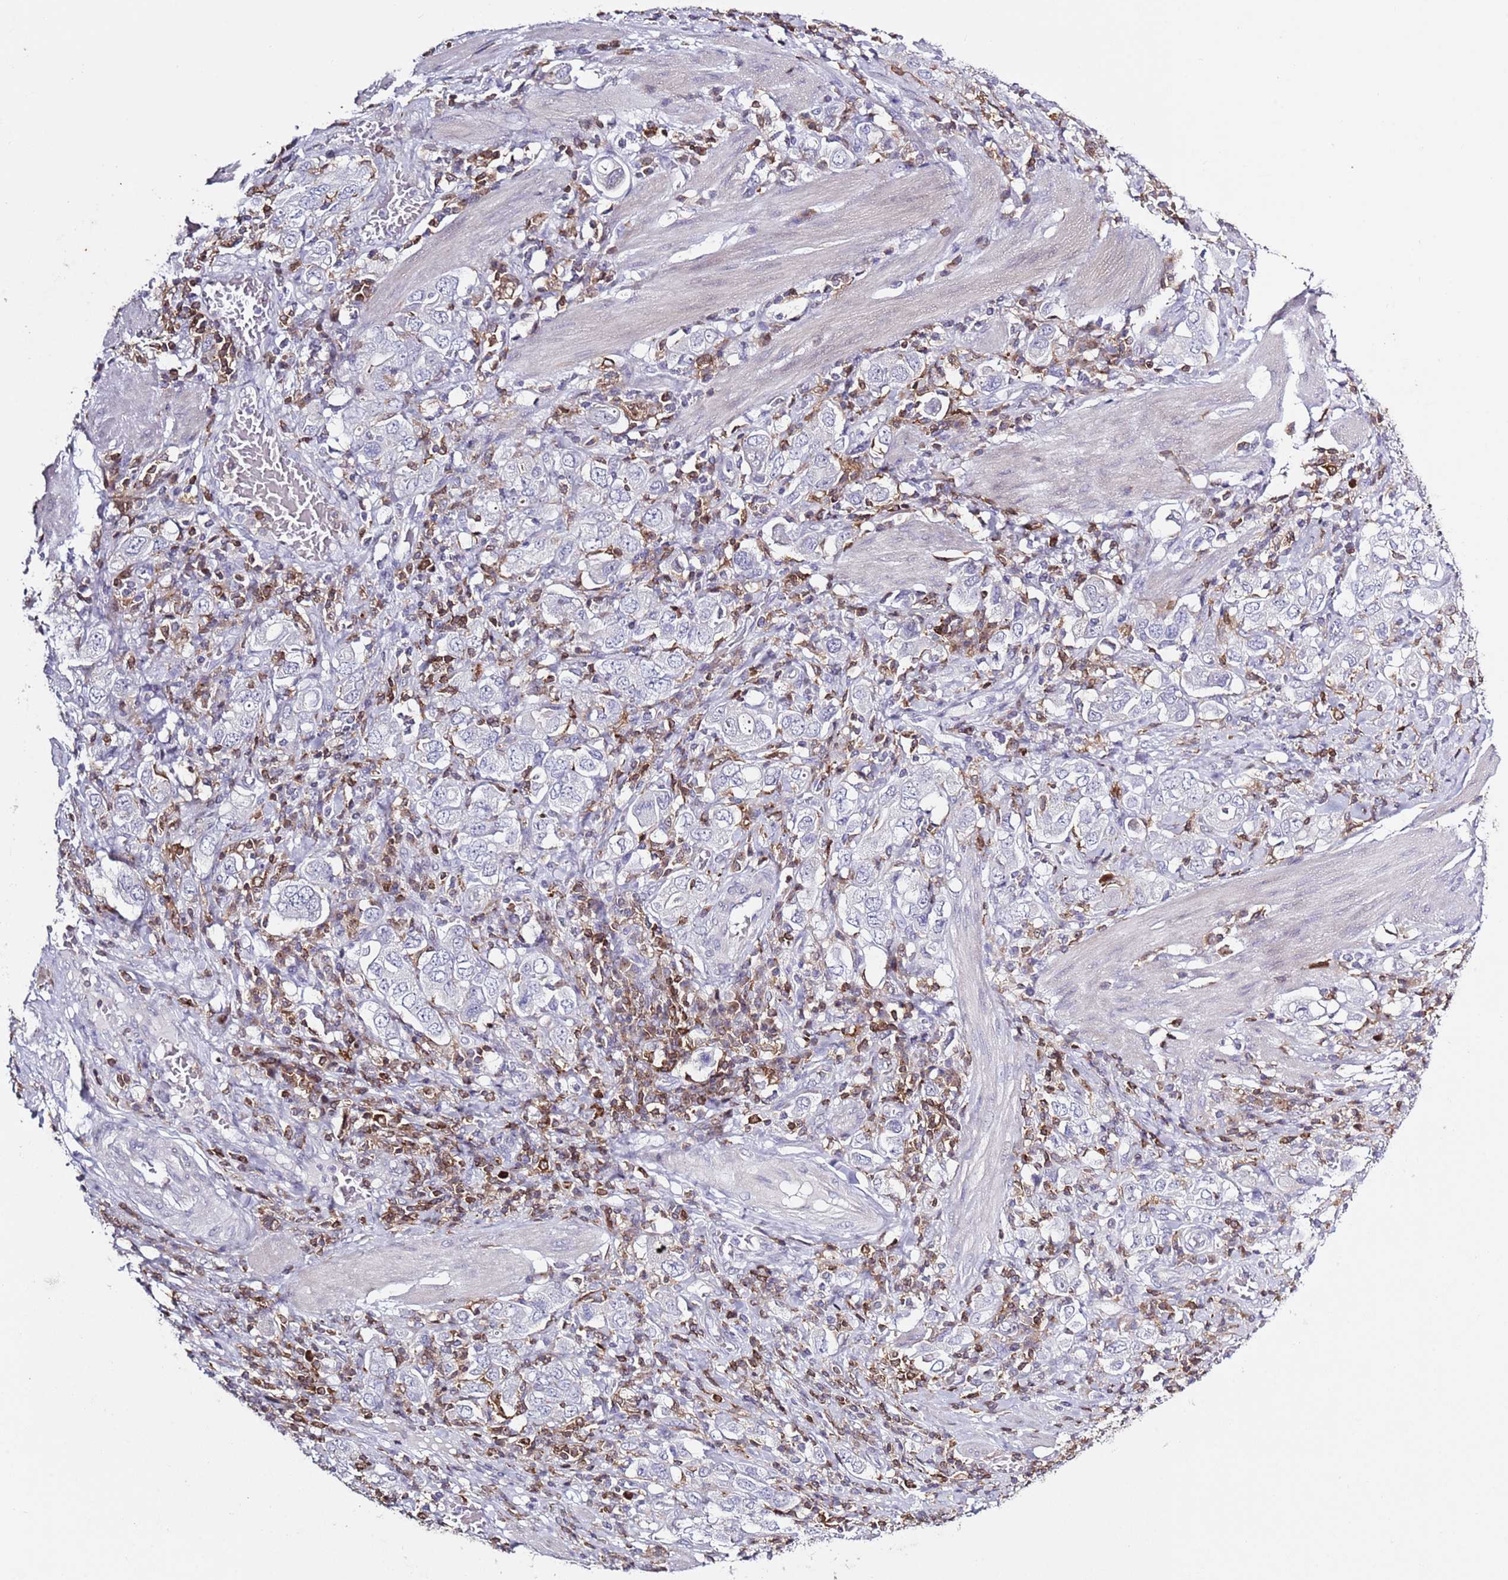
{"staining": {"intensity": "negative", "quantity": "none", "location": "none"}, "tissue": "stomach cancer", "cell_type": "Tumor cells", "image_type": "cancer", "snomed": [{"axis": "morphology", "description": "Adenocarcinoma, NOS"}, {"axis": "topography", "description": "Stomach, upper"}, {"axis": "topography", "description": "Stomach"}], "caption": "Immunohistochemistry histopathology image of neoplastic tissue: stomach cancer (adenocarcinoma) stained with DAB (3,3'-diaminobenzidine) reveals no significant protein staining in tumor cells.", "gene": "LPXN", "patient": {"sex": "male", "age": 62}}